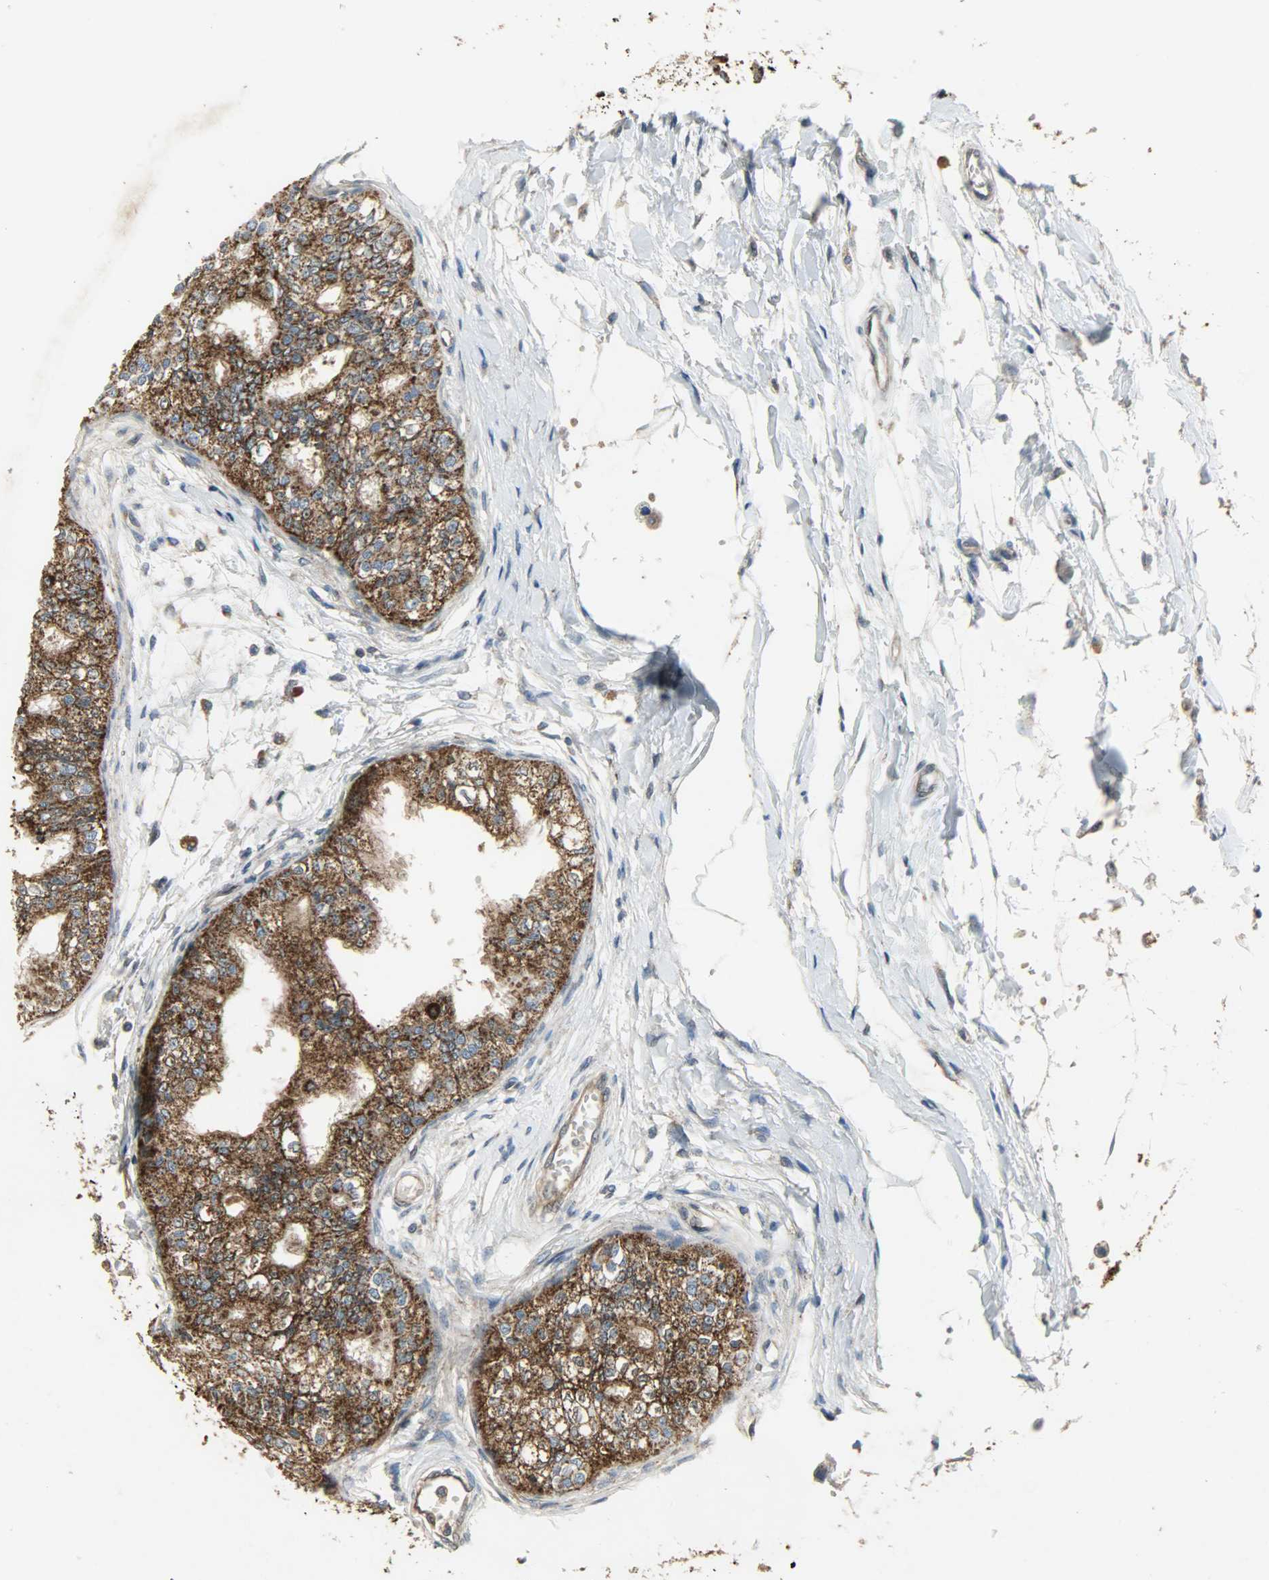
{"staining": {"intensity": "strong", "quantity": ">75%", "location": "cytoplasmic/membranous"}, "tissue": "epididymis", "cell_type": "Glandular cells", "image_type": "normal", "snomed": [{"axis": "morphology", "description": "Normal tissue, NOS"}, {"axis": "morphology", "description": "Adenocarcinoma, metastatic, NOS"}, {"axis": "topography", "description": "Testis"}, {"axis": "topography", "description": "Epididymis"}], "caption": "This photomicrograph shows unremarkable epididymis stained with immunohistochemistry to label a protein in brown. The cytoplasmic/membranous of glandular cells show strong positivity for the protein. Nuclei are counter-stained blue.", "gene": "AMT", "patient": {"sex": "male", "age": 26}}